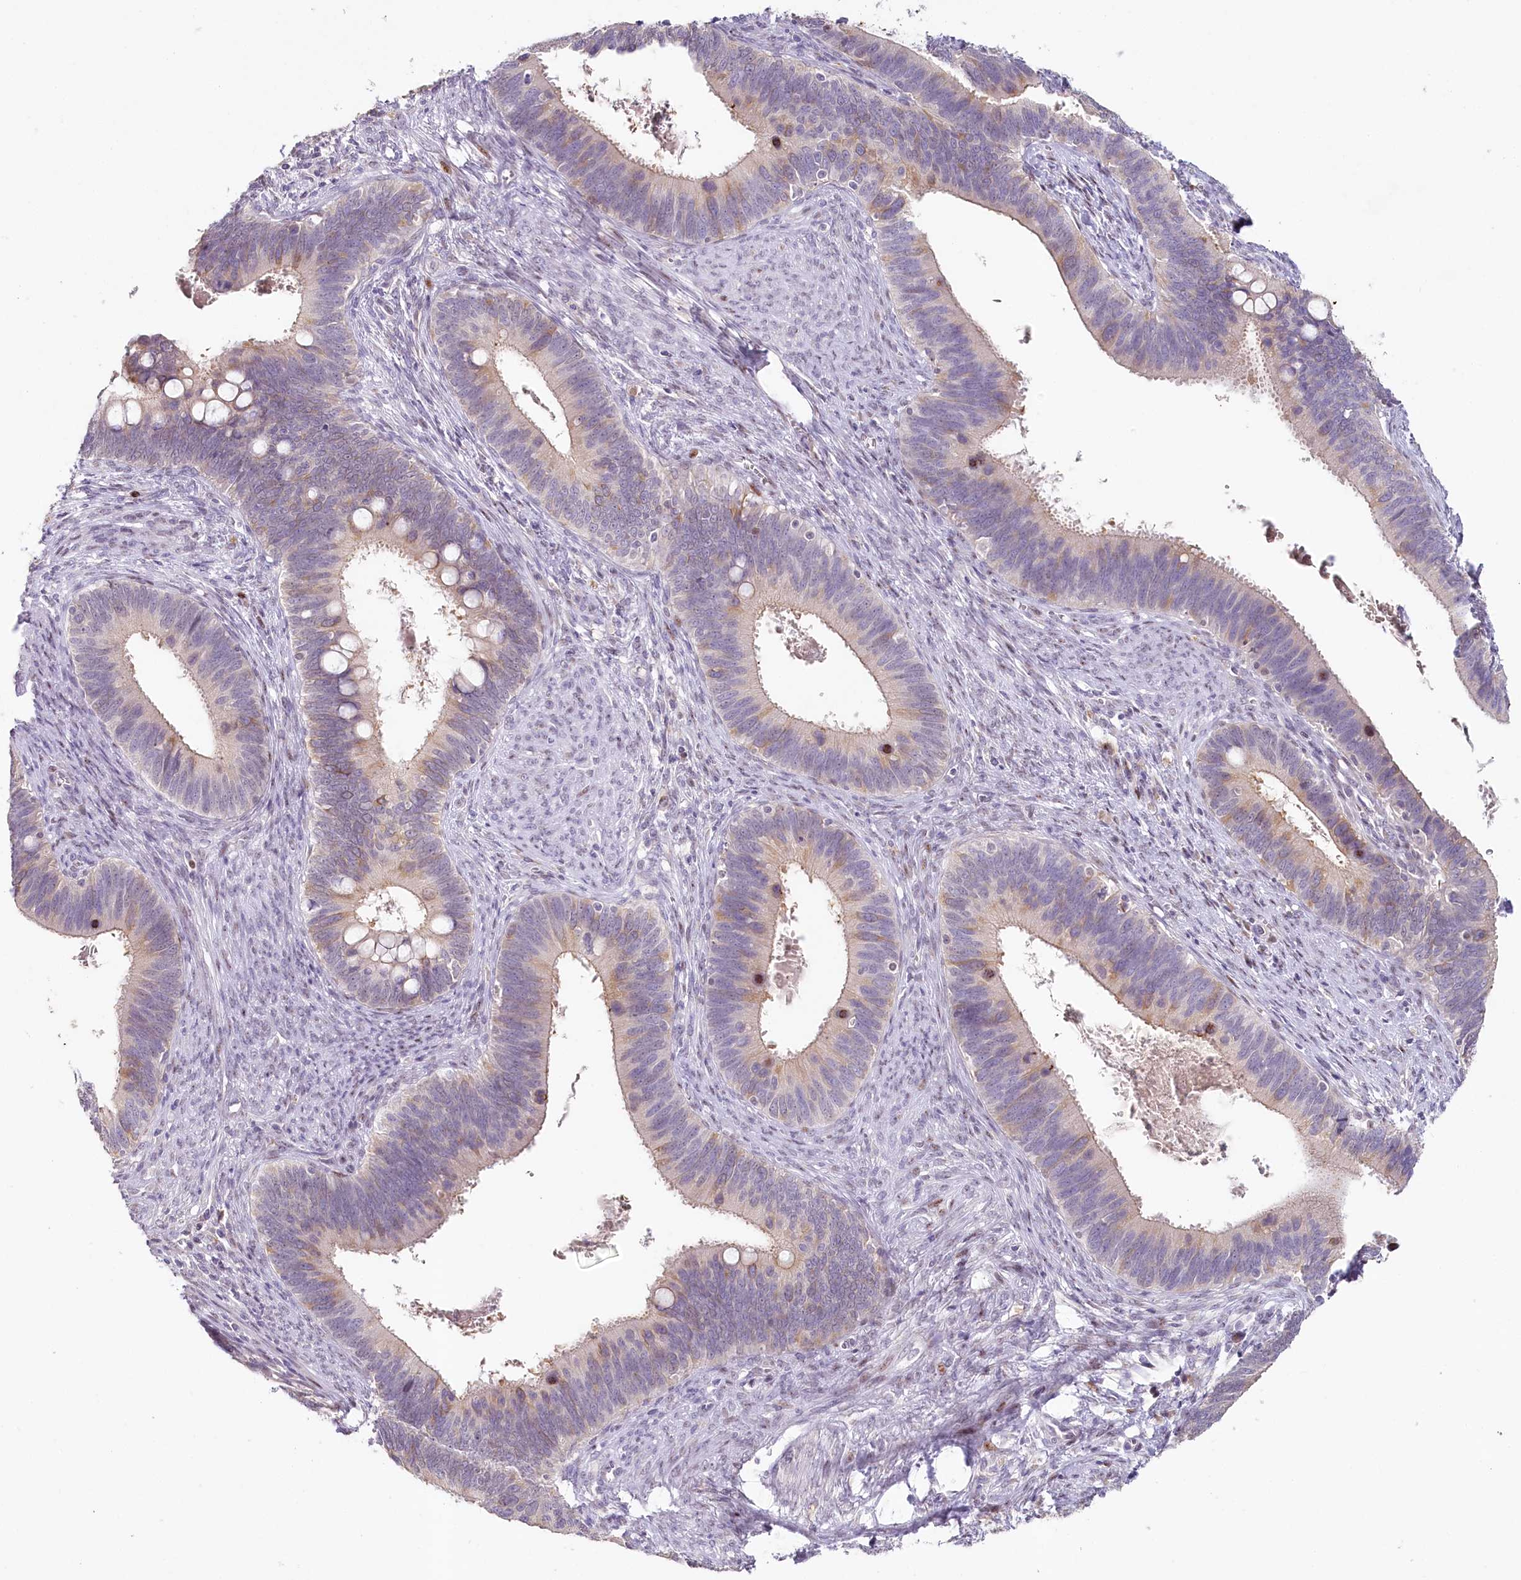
{"staining": {"intensity": "weak", "quantity": "25%-75%", "location": "cytoplasmic/membranous"}, "tissue": "cervical cancer", "cell_type": "Tumor cells", "image_type": "cancer", "snomed": [{"axis": "morphology", "description": "Adenocarcinoma, NOS"}, {"axis": "topography", "description": "Cervix"}], "caption": "High-power microscopy captured an immunohistochemistry photomicrograph of cervical cancer (adenocarcinoma), revealing weak cytoplasmic/membranous expression in about 25%-75% of tumor cells.", "gene": "HPD", "patient": {"sex": "female", "age": 42}}